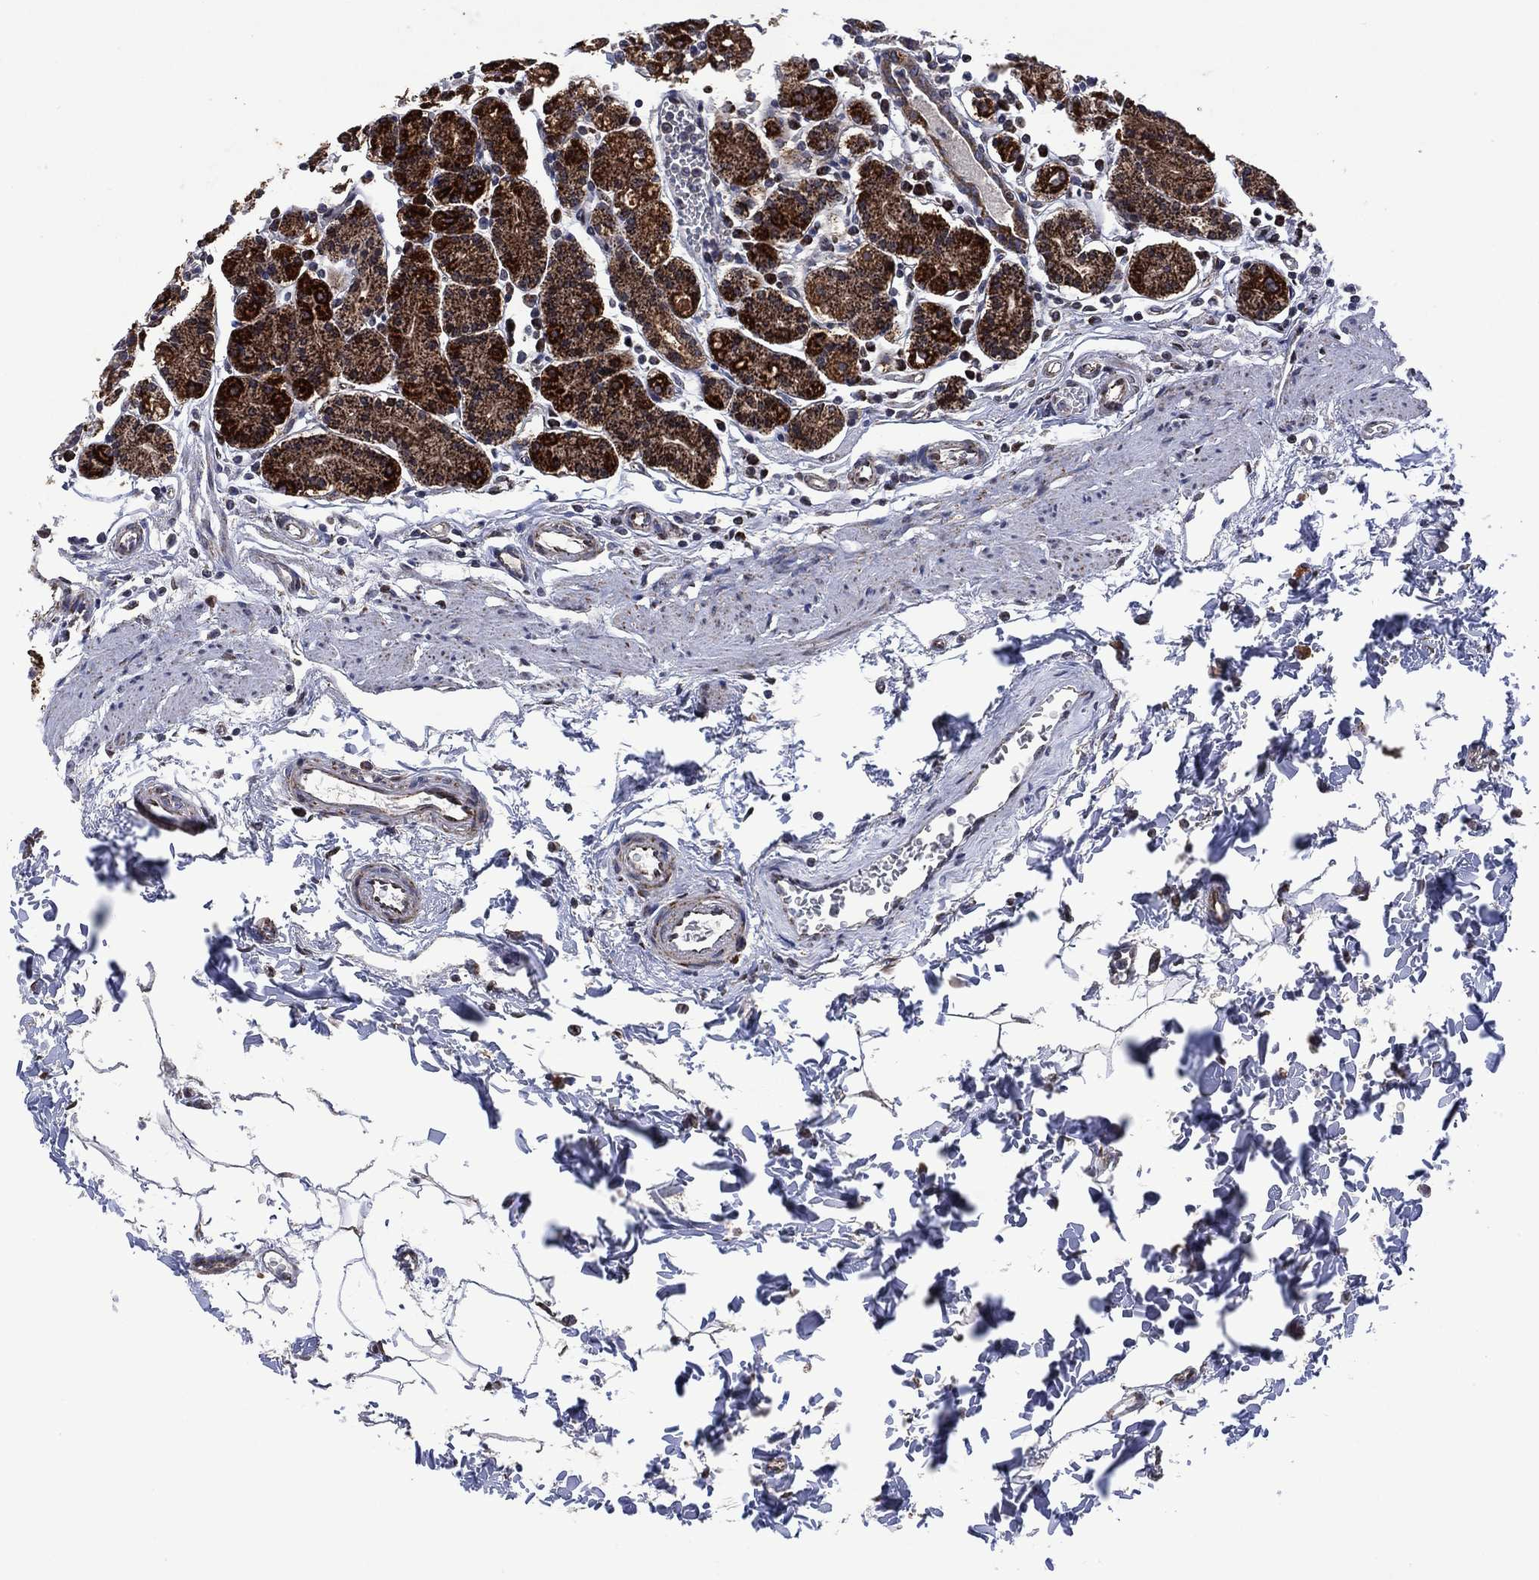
{"staining": {"intensity": "strong", "quantity": ">75%", "location": "cytoplasmic/membranous"}, "tissue": "stomach", "cell_type": "Glandular cells", "image_type": "normal", "snomed": [{"axis": "morphology", "description": "Normal tissue, NOS"}, {"axis": "topography", "description": "Stomach, upper"}, {"axis": "topography", "description": "Stomach"}], "caption": "Protein staining of normal stomach displays strong cytoplasmic/membranous positivity in approximately >75% of glandular cells.", "gene": "HTD2", "patient": {"sex": "male", "age": 62}}